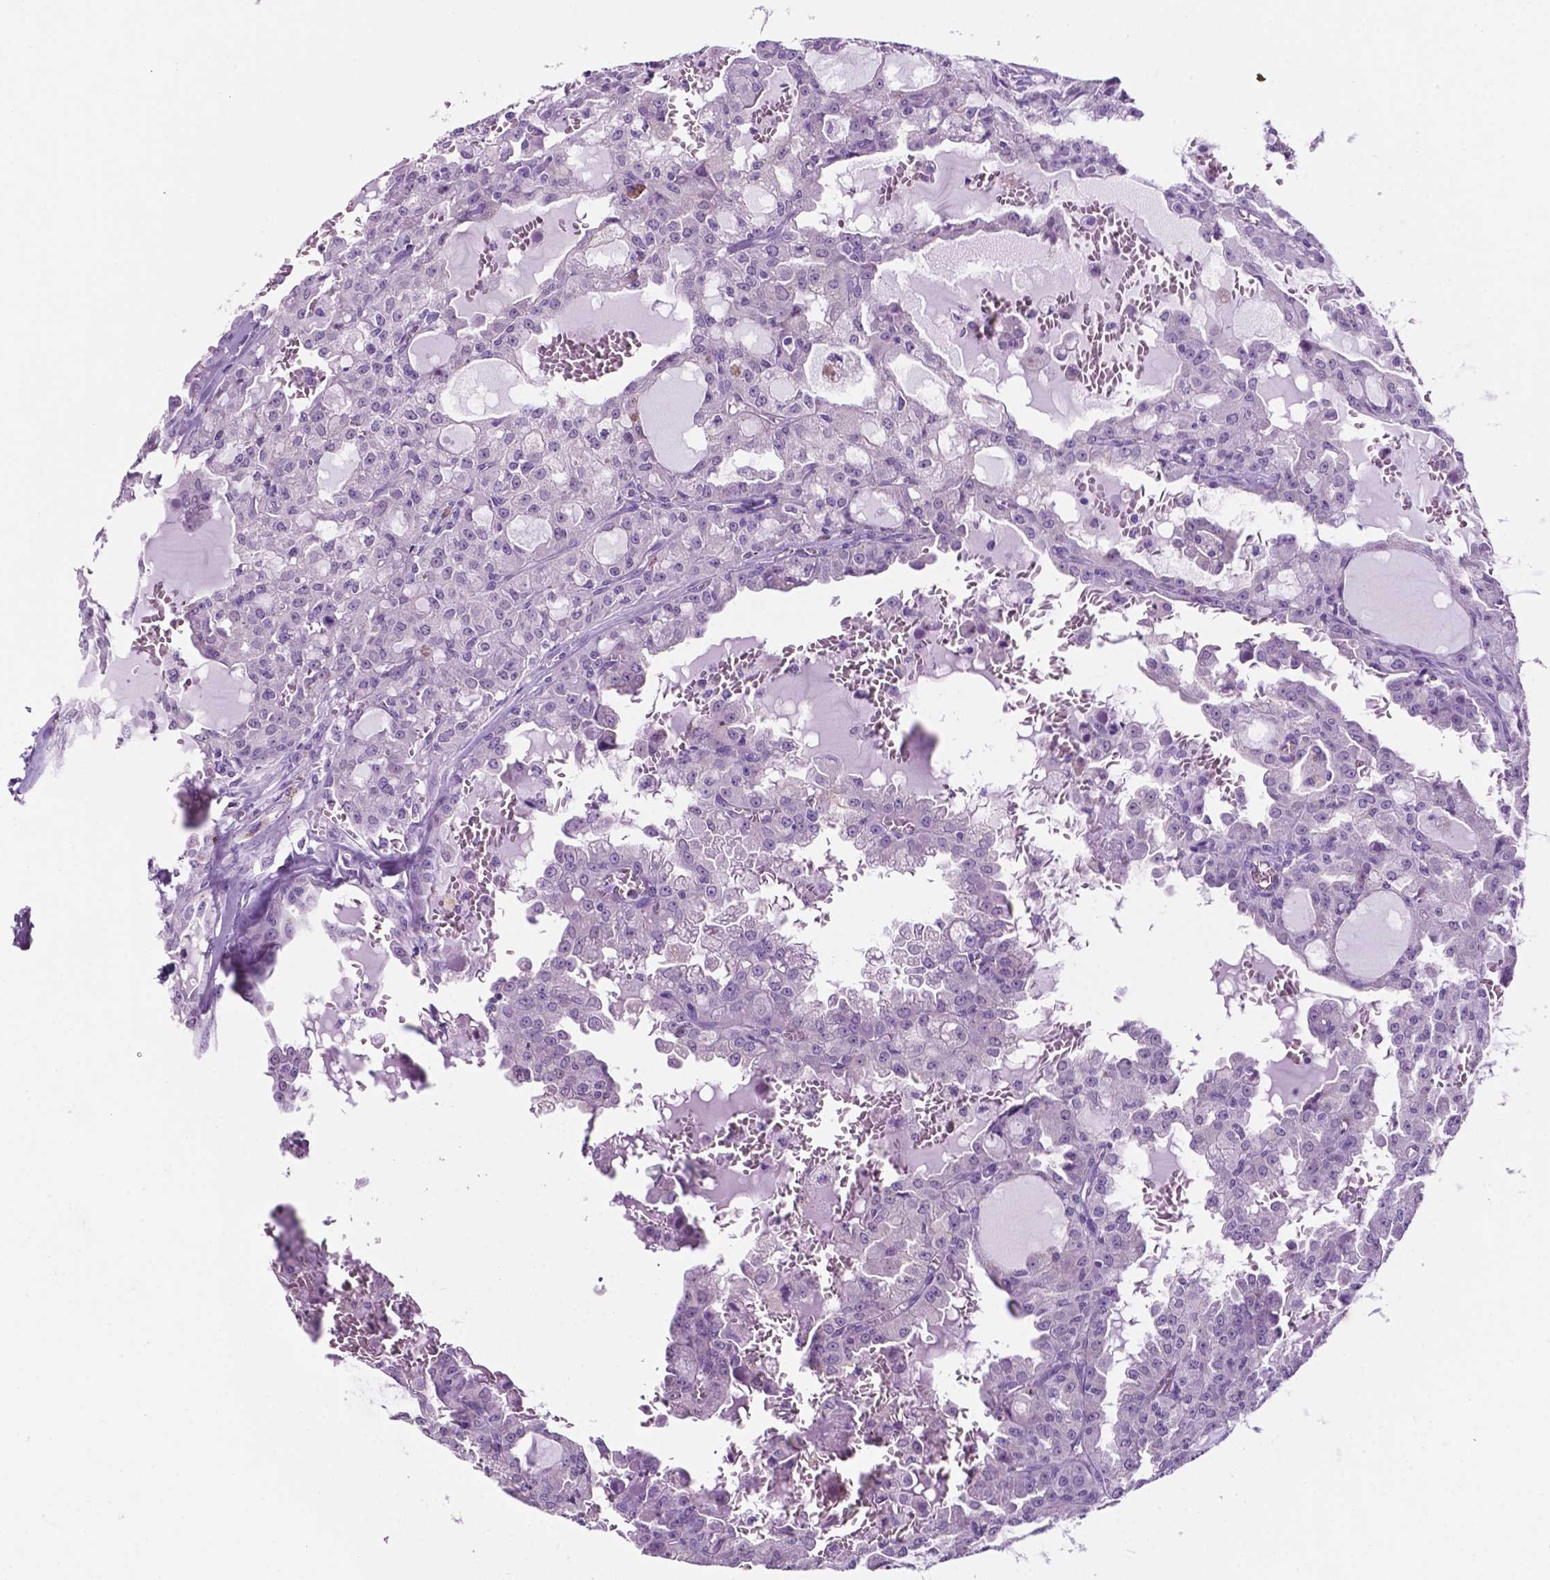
{"staining": {"intensity": "negative", "quantity": "none", "location": "none"}, "tissue": "head and neck cancer", "cell_type": "Tumor cells", "image_type": "cancer", "snomed": [{"axis": "morphology", "description": "Adenocarcinoma, NOS"}, {"axis": "topography", "description": "Head-Neck"}], "caption": "Head and neck adenocarcinoma stained for a protein using immunohistochemistry reveals no positivity tumor cells.", "gene": "PHGR1", "patient": {"sex": "male", "age": 64}}